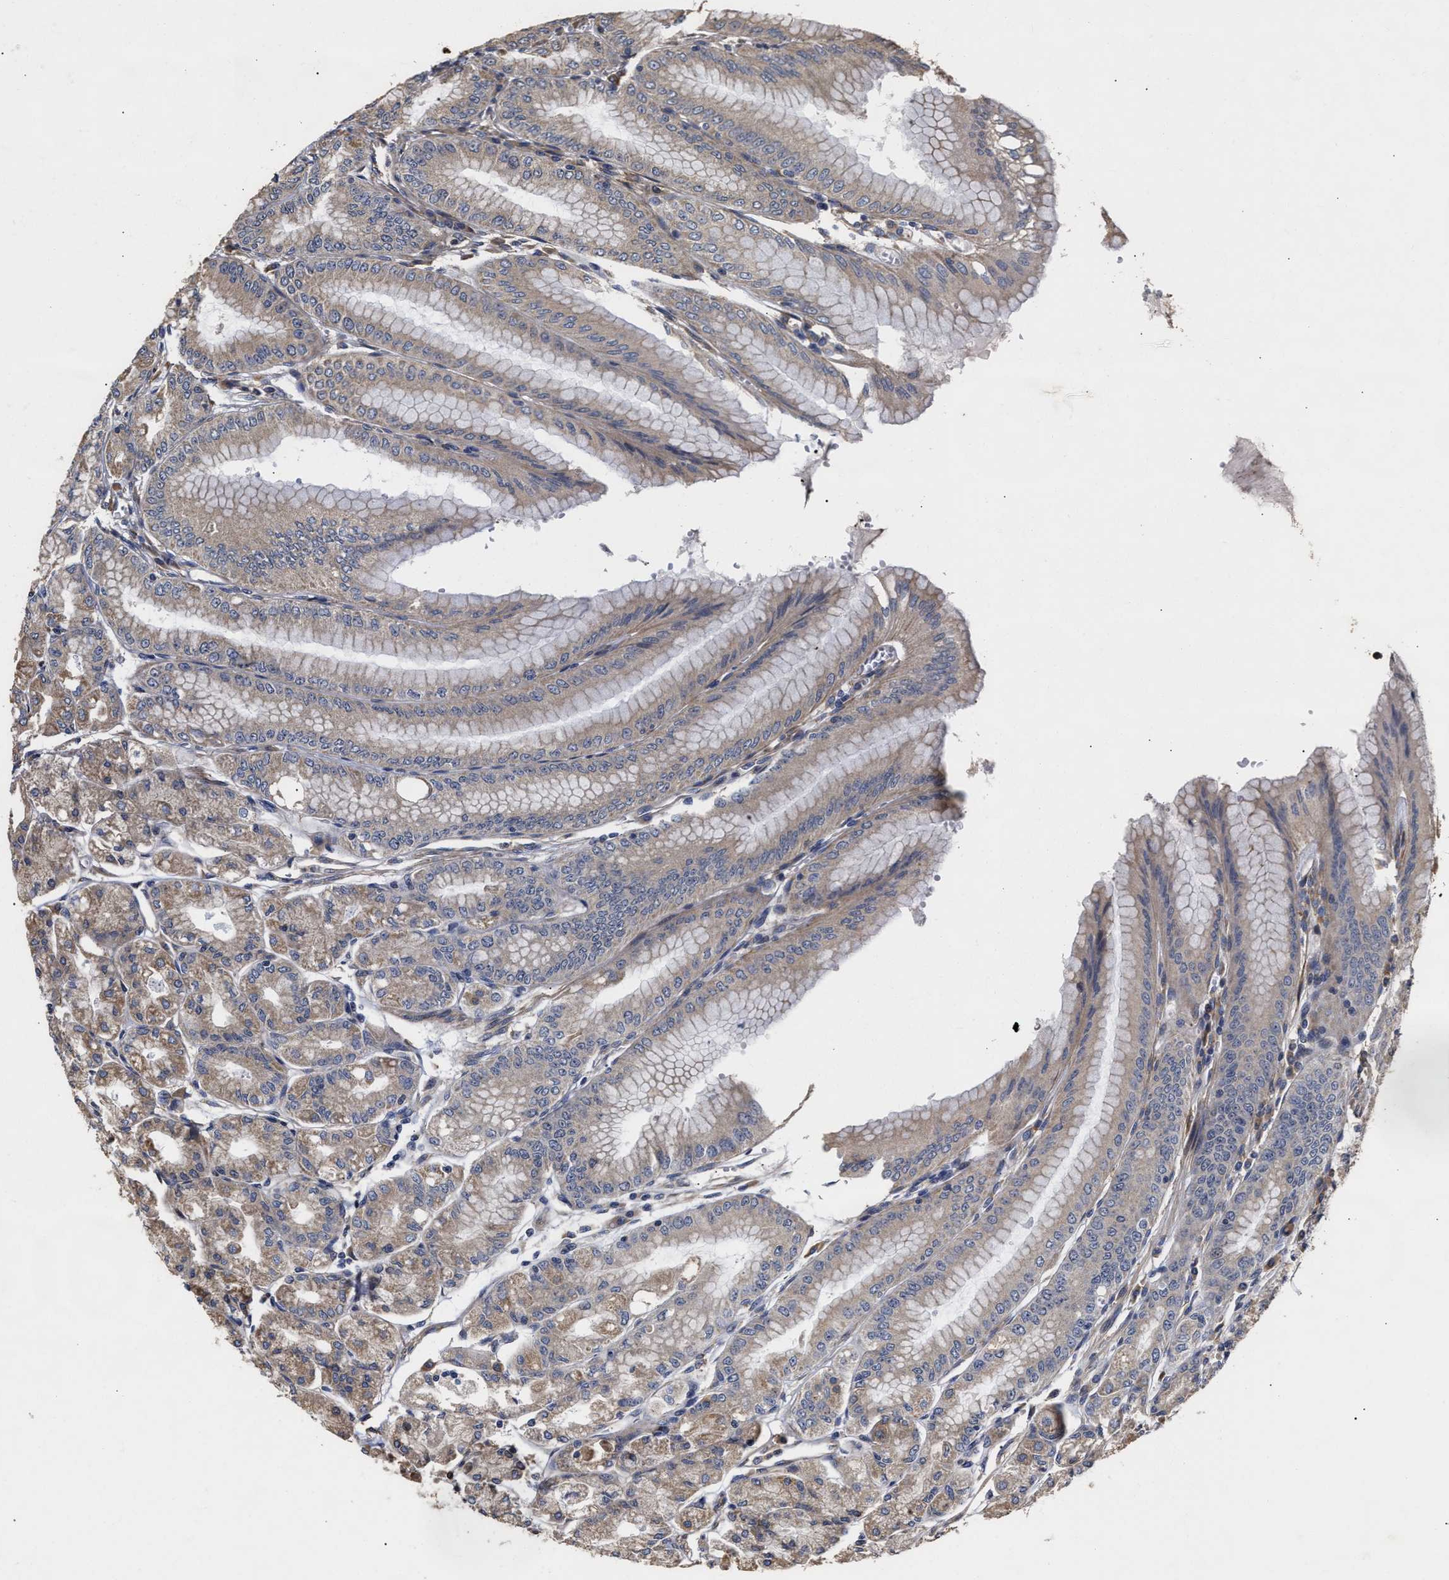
{"staining": {"intensity": "moderate", "quantity": "25%-75%", "location": "cytoplasmic/membranous"}, "tissue": "stomach", "cell_type": "Glandular cells", "image_type": "normal", "snomed": [{"axis": "morphology", "description": "Normal tissue, NOS"}, {"axis": "topography", "description": "Stomach, lower"}], "caption": "Moderate cytoplasmic/membranous positivity is appreciated in approximately 25%-75% of glandular cells in benign stomach. Nuclei are stained in blue.", "gene": "GOSR1", "patient": {"sex": "male", "age": 71}}